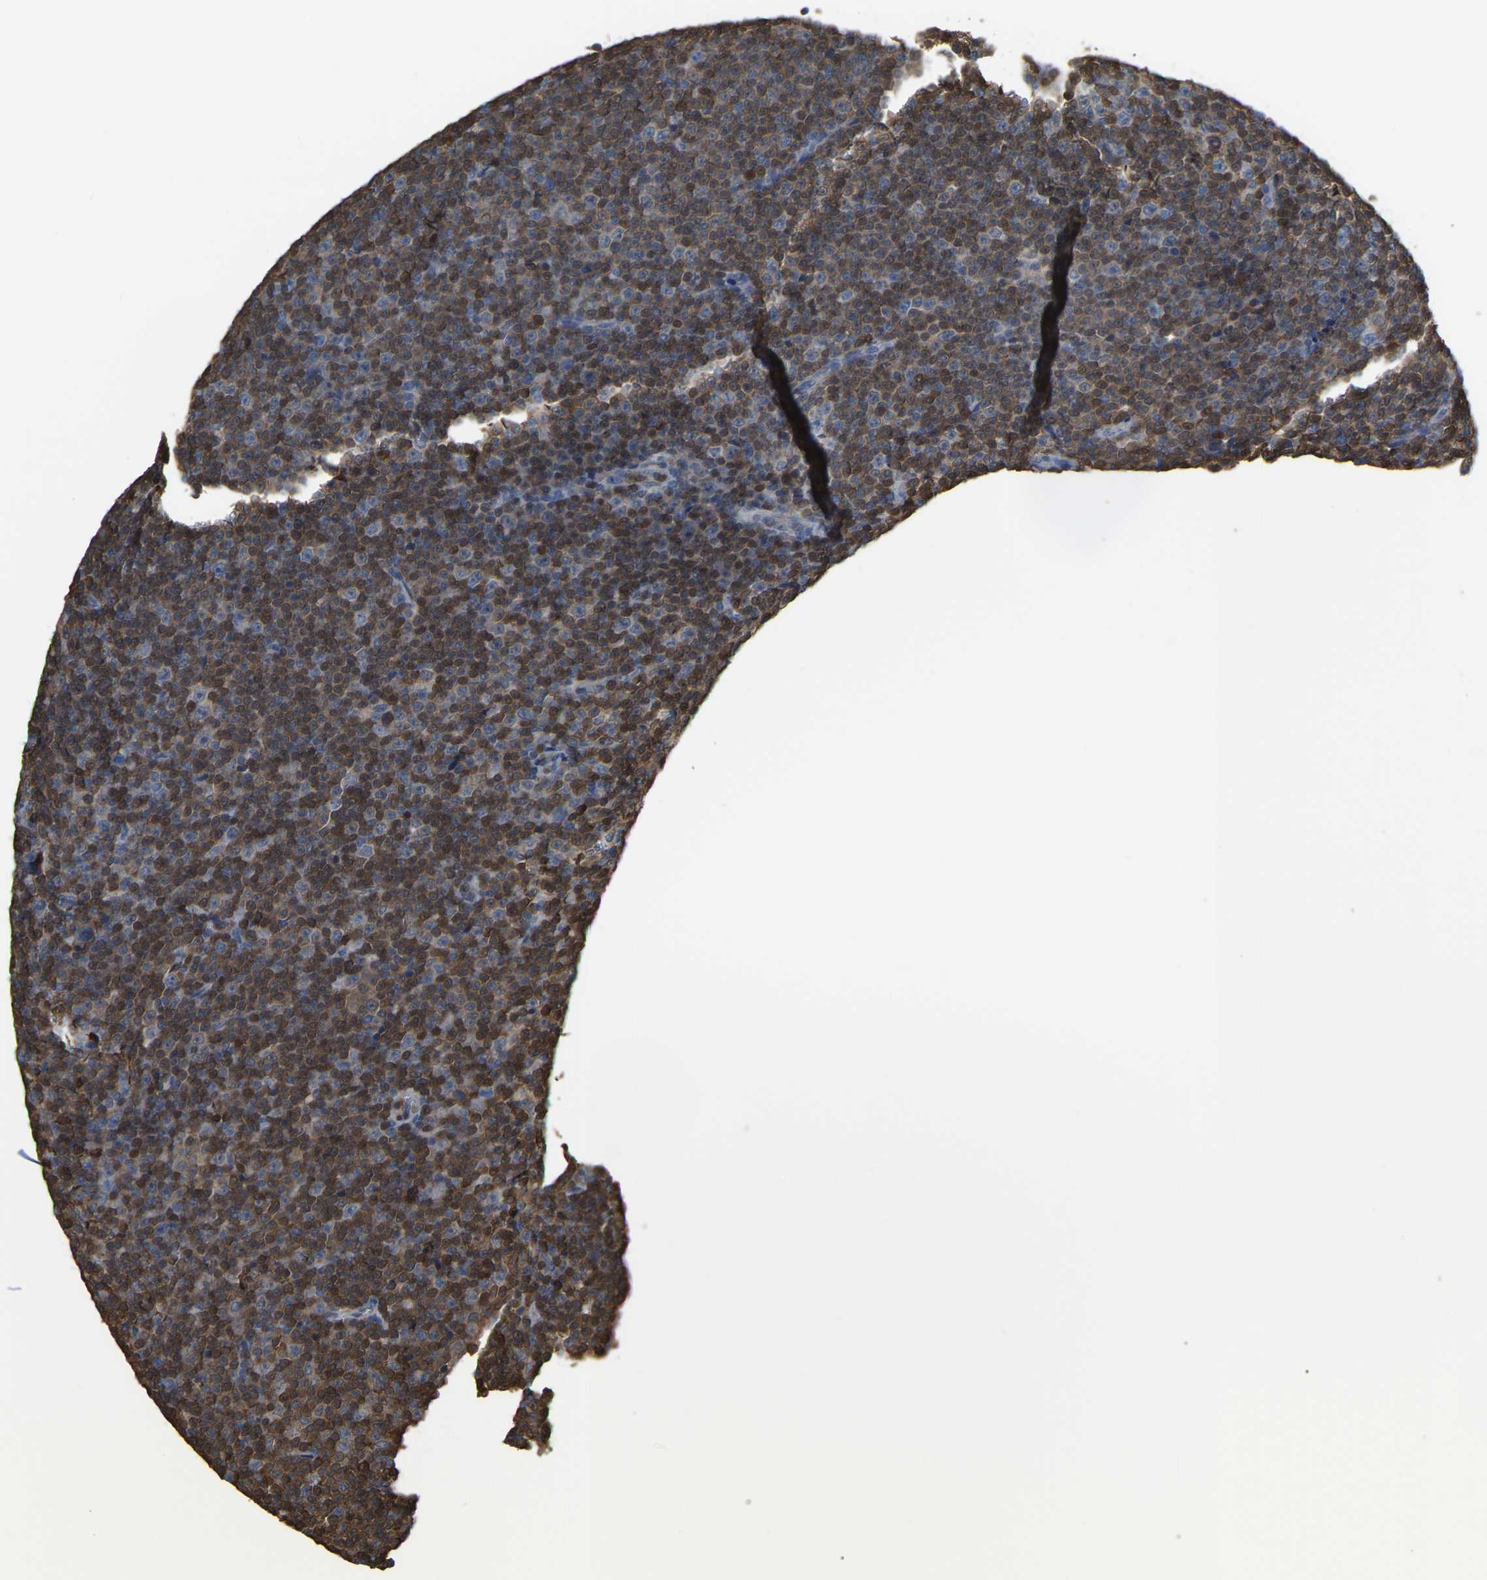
{"staining": {"intensity": "weak", "quantity": "25%-75%", "location": "cytoplasmic/membranous"}, "tissue": "lymphoma", "cell_type": "Tumor cells", "image_type": "cancer", "snomed": [{"axis": "morphology", "description": "Malignant lymphoma, non-Hodgkin's type, Low grade"}, {"axis": "topography", "description": "Lymph node"}], "caption": "A low amount of weak cytoplasmic/membranous positivity is identified in about 25%-75% of tumor cells in lymphoma tissue.", "gene": "MTPN", "patient": {"sex": "female", "age": 67}}